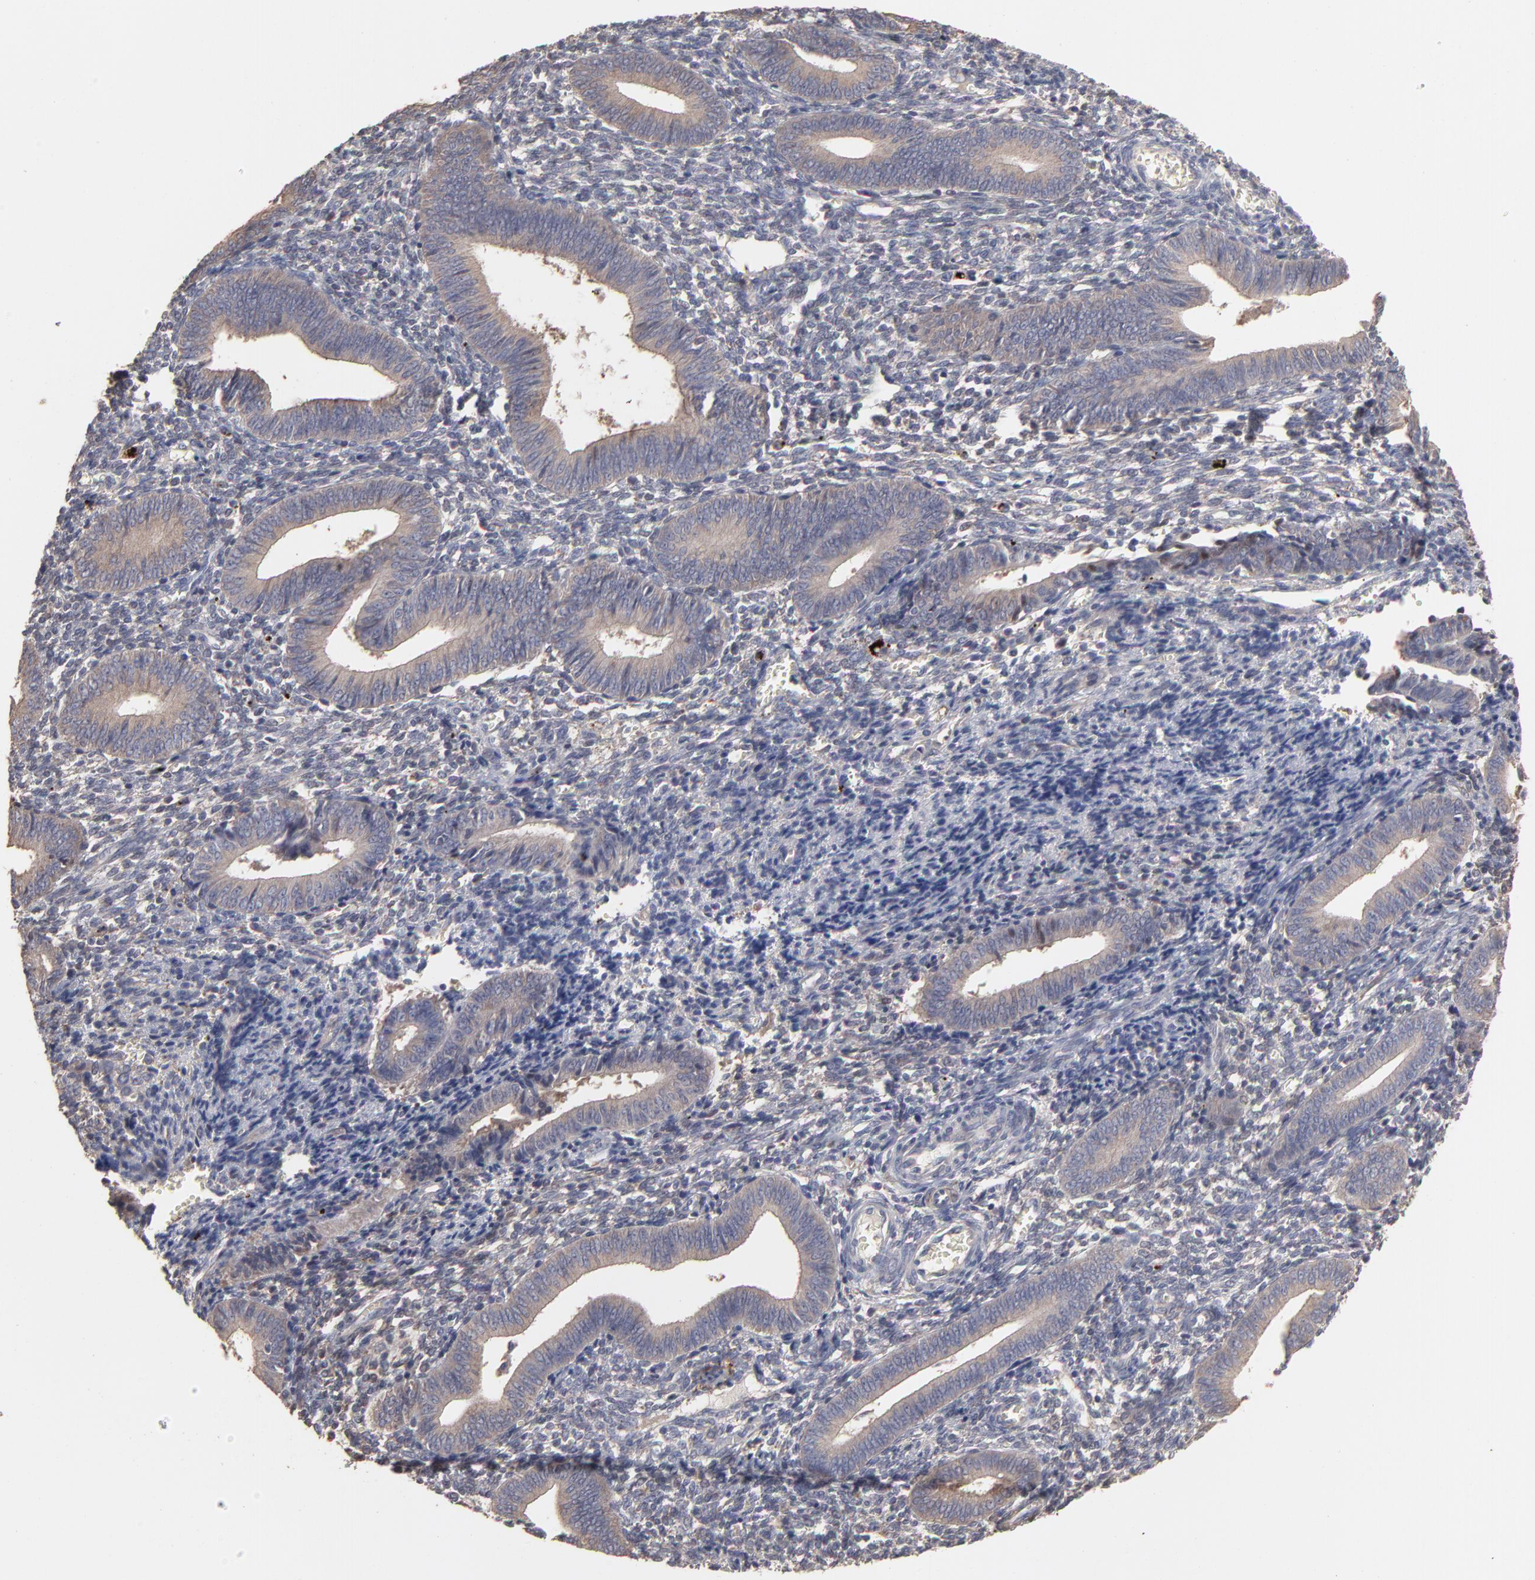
{"staining": {"intensity": "negative", "quantity": "none", "location": "none"}, "tissue": "endometrium", "cell_type": "Cells in endometrial stroma", "image_type": "normal", "snomed": [{"axis": "morphology", "description": "Normal tissue, NOS"}, {"axis": "topography", "description": "Uterus"}, {"axis": "topography", "description": "Endometrium"}], "caption": "This is a micrograph of immunohistochemistry (IHC) staining of unremarkable endometrium, which shows no positivity in cells in endometrial stroma.", "gene": "TANGO2", "patient": {"sex": "female", "age": 33}}